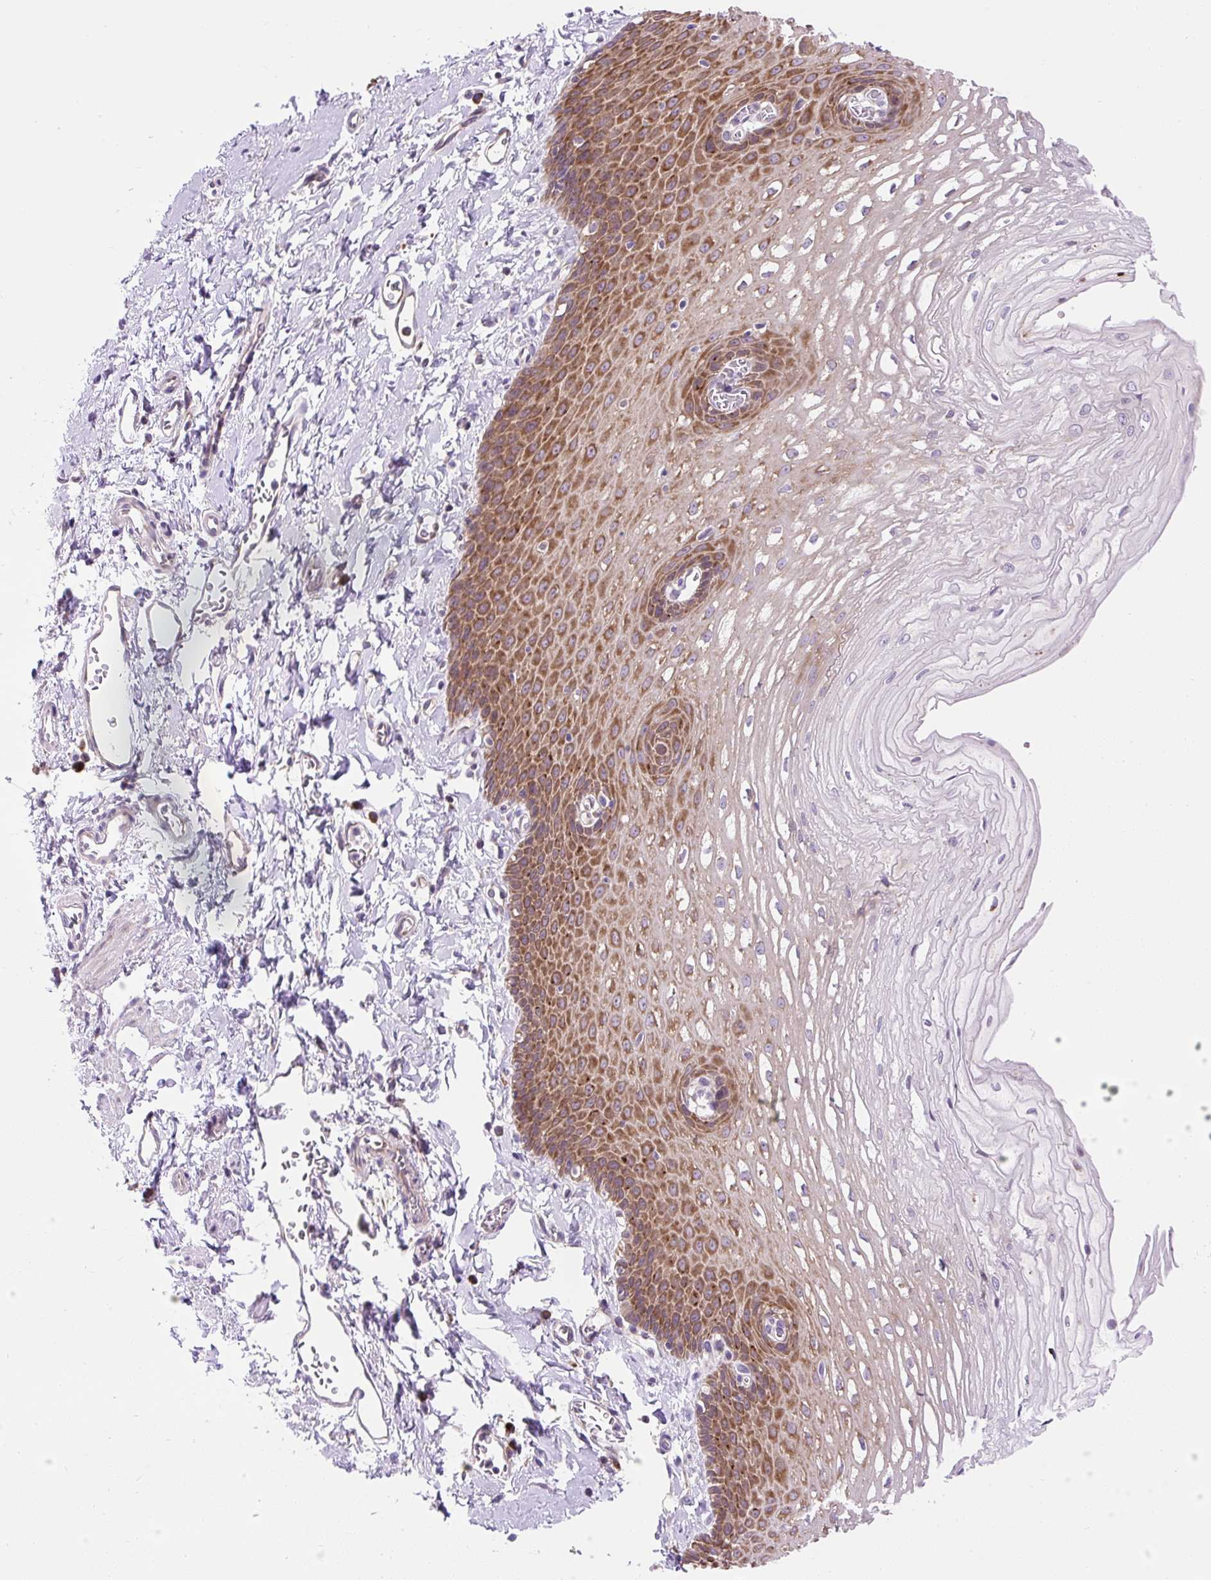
{"staining": {"intensity": "strong", "quantity": "25%-75%", "location": "cytoplasmic/membranous"}, "tissue": "esophagus", "cell_type": "Squamous epithelial cells", "image_type": "normal", "snomed": [{"axis": "morphology", "description": "Normal tissue, NOS"}, {"axis": "topography", "description": "Esophagus"}], "caption": "Immunohistochemistry micrograph of normal esophagus: human esophagus stained using IHC reveals high levels of strong protein expression localized specifically in the cytoplasmic/membranous of squamous epithelial cells, appearing as a cytoplasmic/membranous brown color.", "gene": "GPR45", "patient": {"sex": "male", "age": 70}}